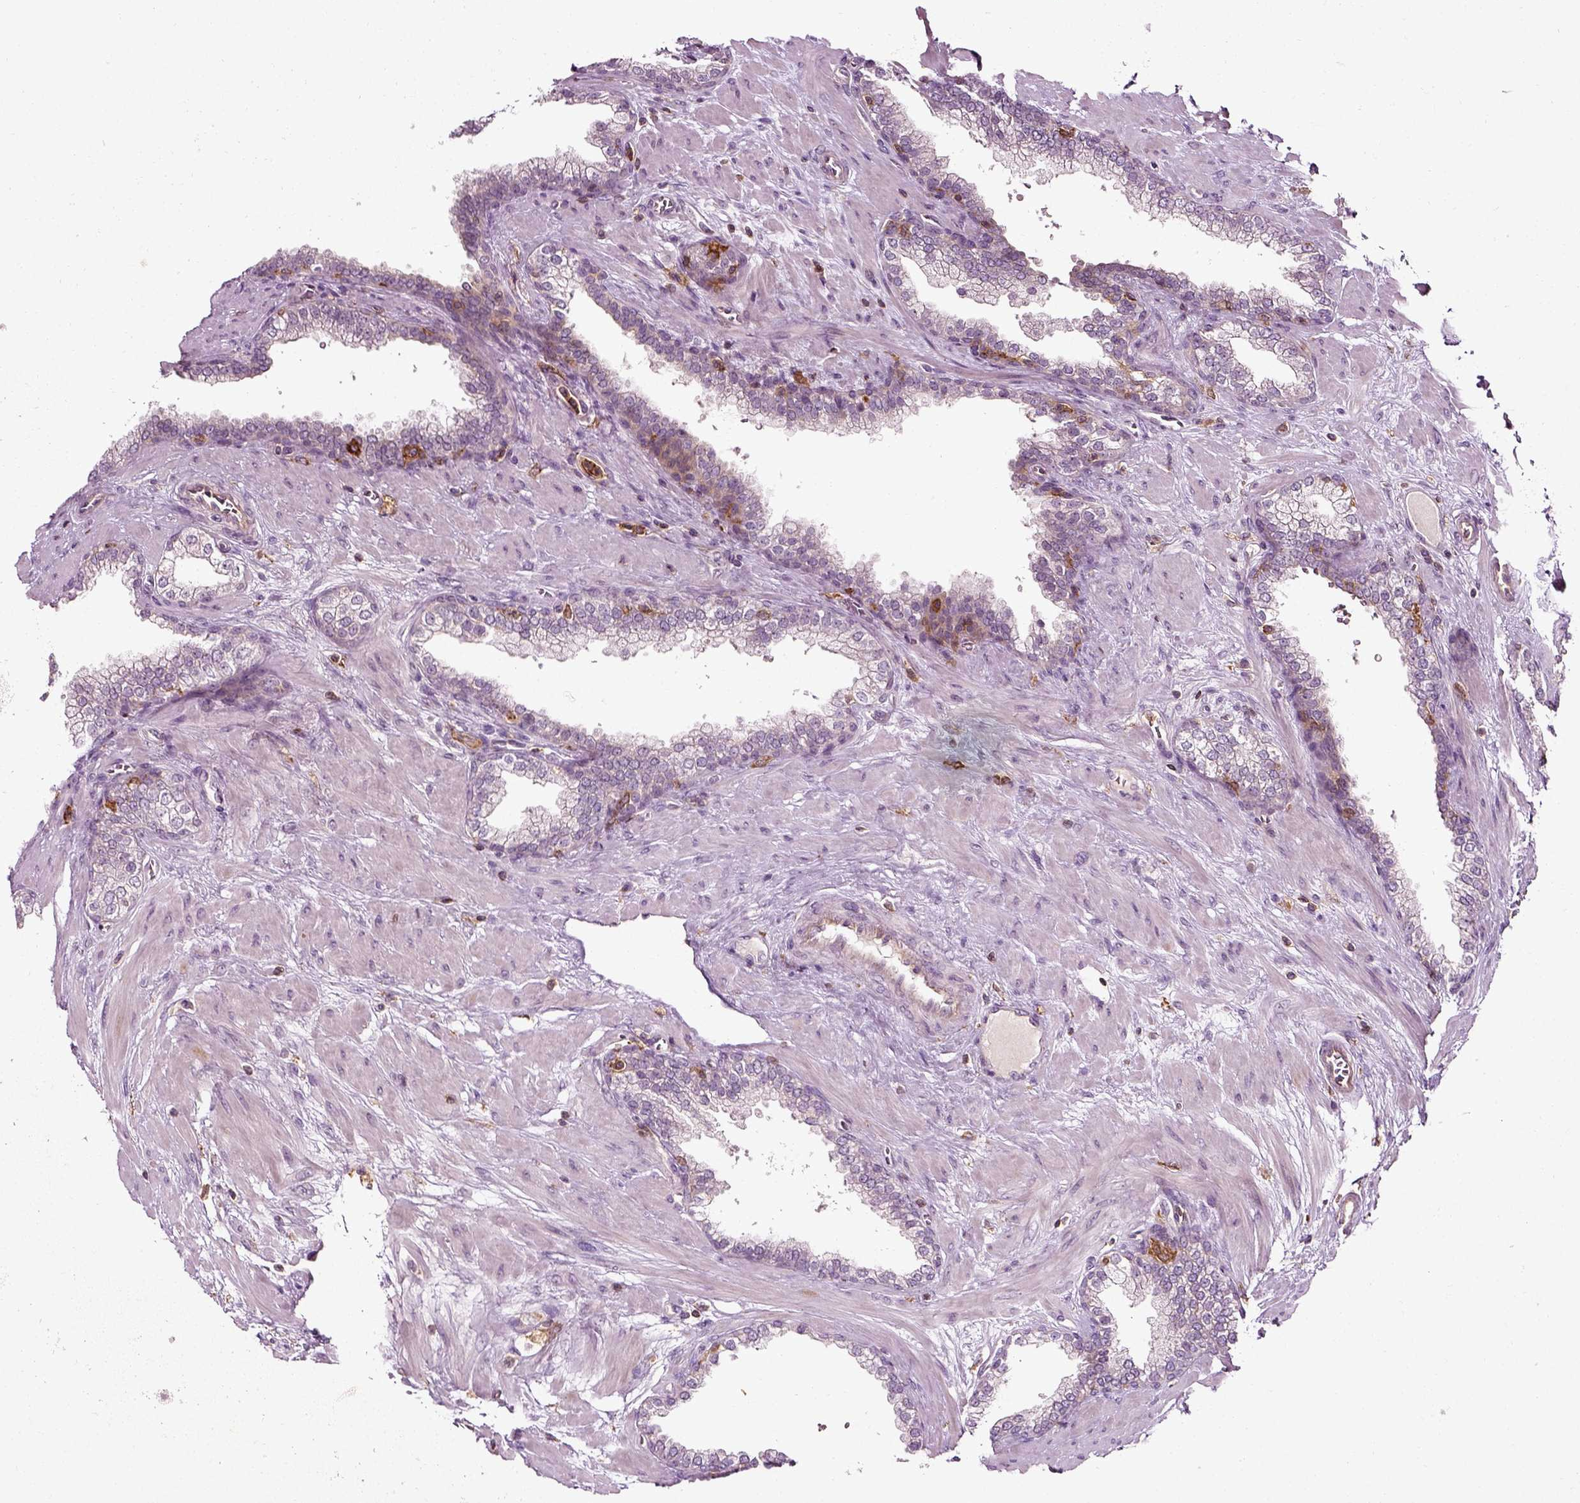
{"staining": {"intensity": "negative", "quantity": "none", "location": "none"}, "tissue": "prostate cancer", "cell_type": "Tumor cells", "image_type": "cancer", "snomed": [{"axis": "morphology", "description": "Adenocarcinoma, NOS"}, {"axis": "topography", "description": "Prostate"}], "caption": "Tumor cells are negative for protein expression in human prostate cancer.", "gene": "RHOF", "patient": {"sex": "male", "age": 67}}